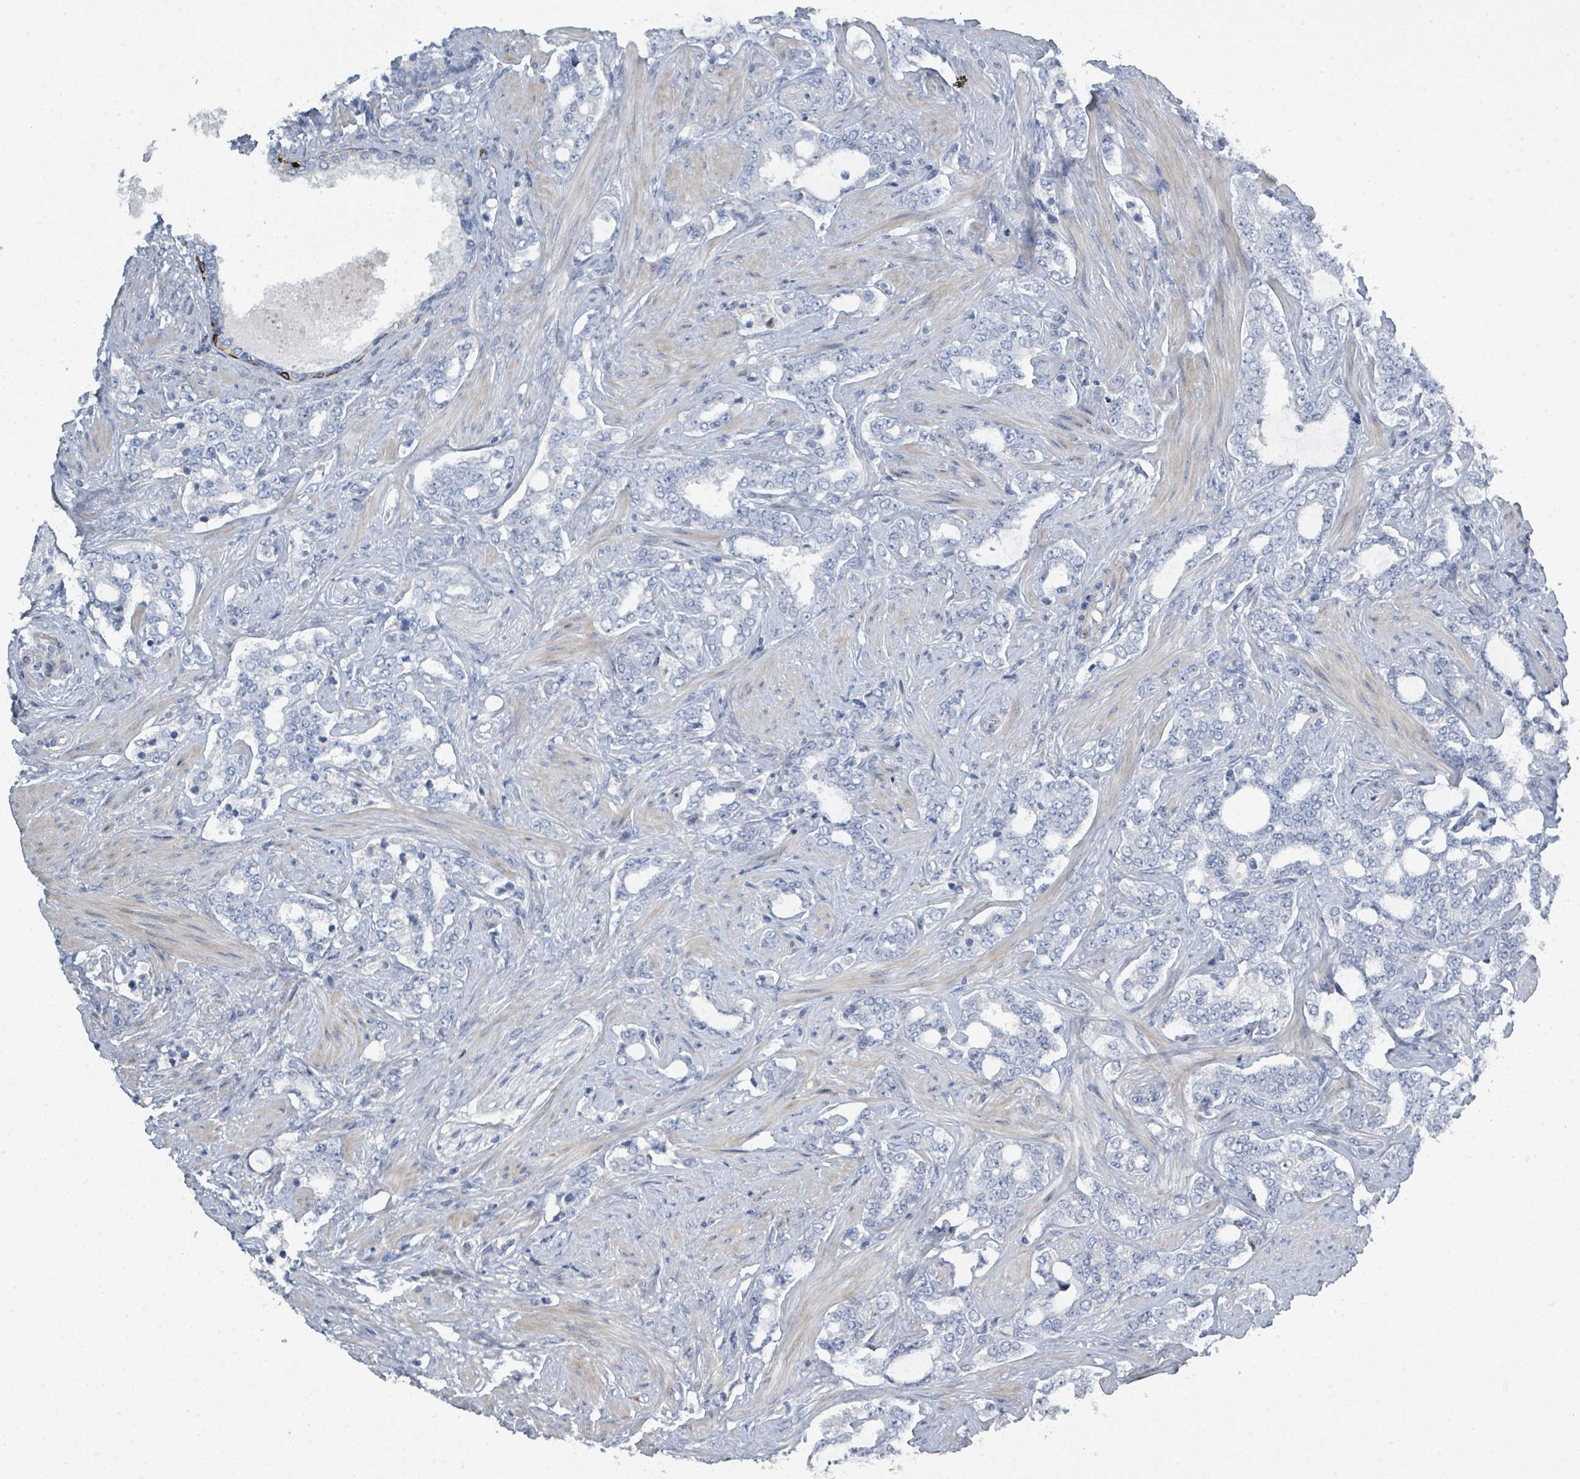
{"staining": {"intensity": "negative", "quantity": "none", "location": "none"}, "tissue": "prostate cancer", "cell_type": "Tumor cells", "image_type": "cancer", "snomed": [{"axis": "morphology", "description": "Adenocarcinoma, High grade"}, {"axis": "topography", "description": "Prostate"}], "caption": "An immunohistochemistry image of prostate cancer (adenocarcinoma (high-grade)) is shown. There is no staining in tumor cells of prostate cancer (adenocarcinoma (high-grade)). (IHC, brightfield microscopy, high magnification).", "gene": "RAB33B", "patient": {"sex": "male", "age": 64}}